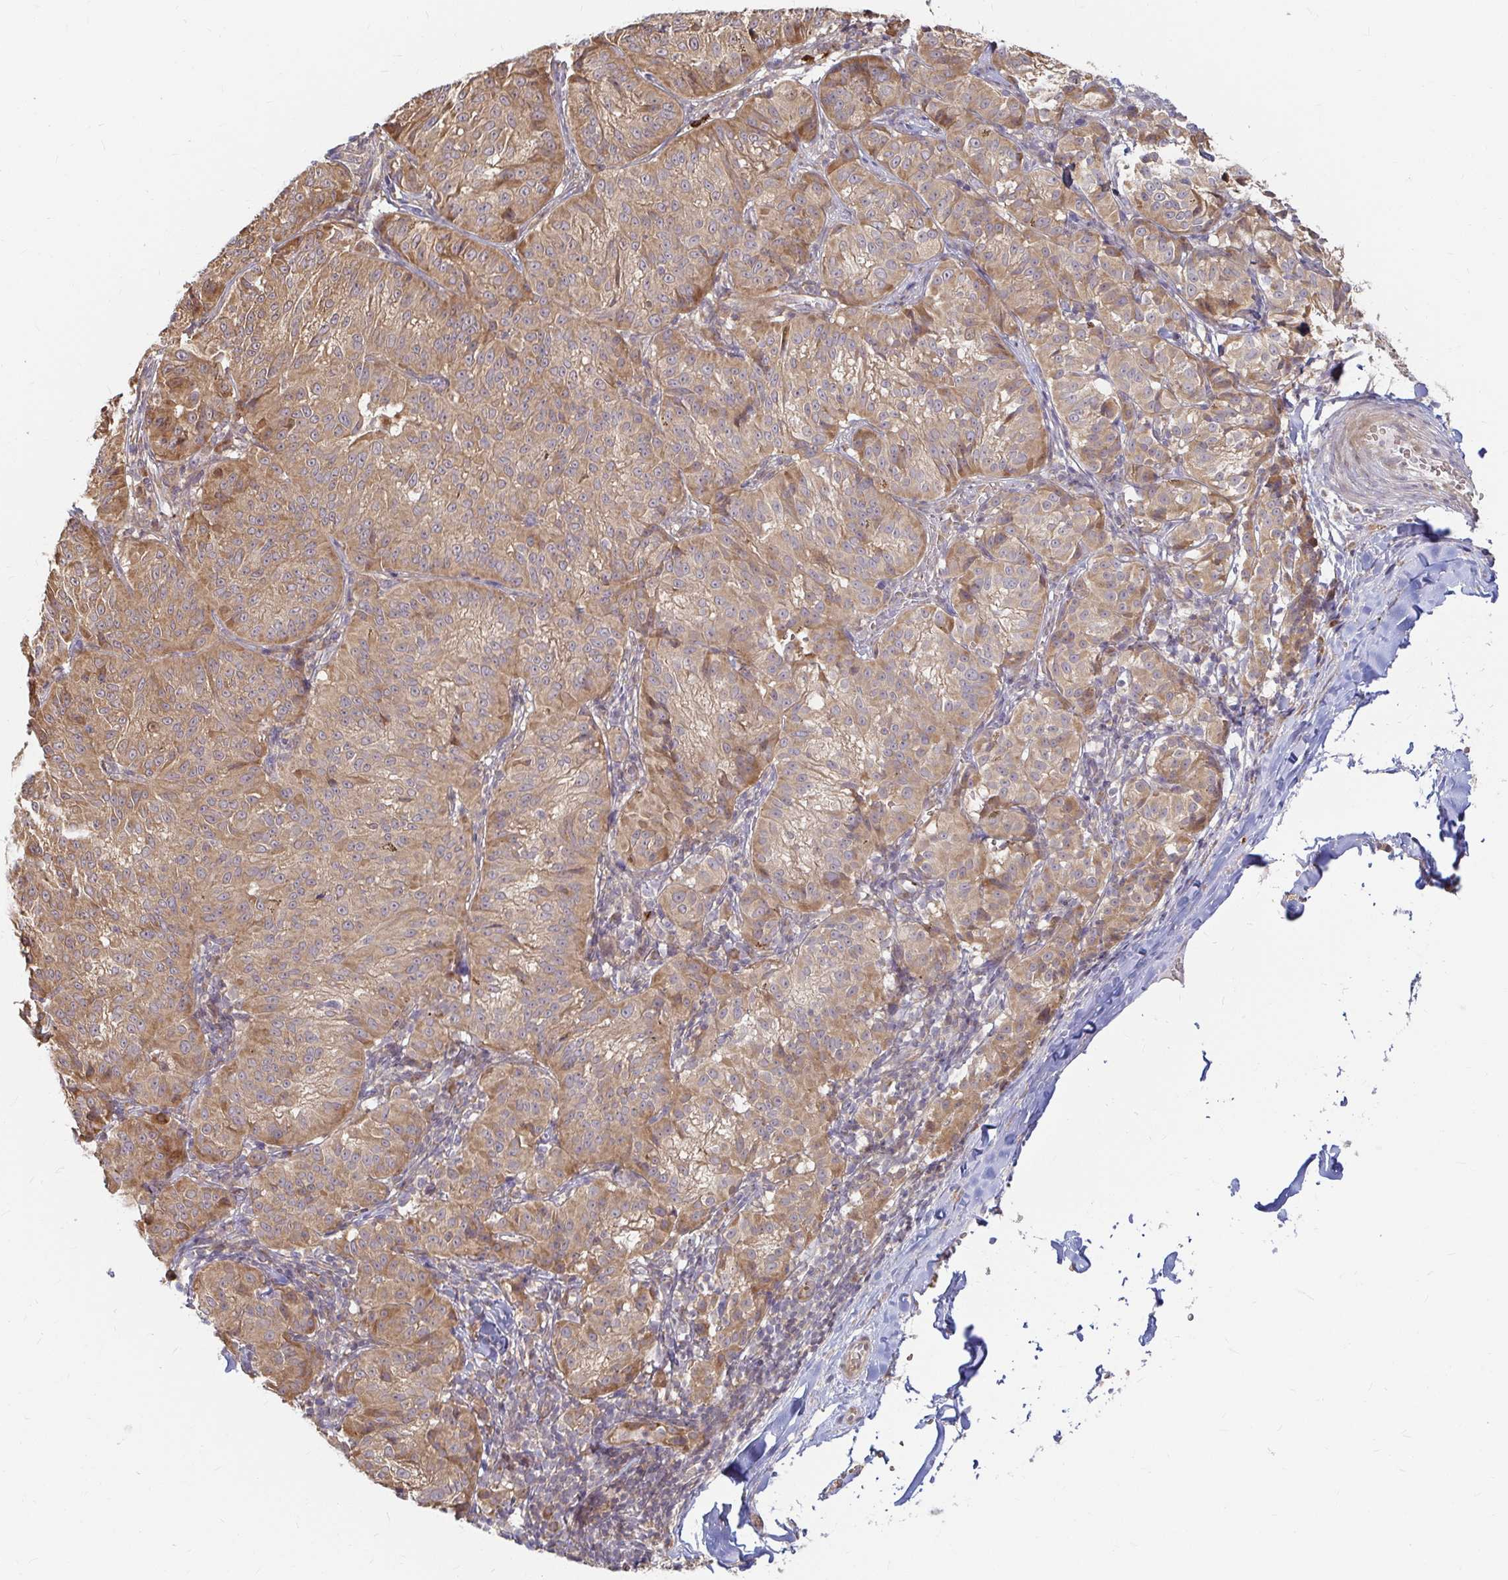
{"staining": {"intensity": "moderate", "quantity": ">75%", "location": "cytoplasmic/membranous"}, "tissue": "melanoma", "cell_type": "Tumor cells", "image_type": "cancer", "snomed": [{"axis": "morphology", "description": "Malignant melanoma, NOS"}, {"axis": "topography", "description": "Skin"}], "caption": "Melanoma stained for a protein (brown) demonstrates moderate cytoplasmic/membranous positive expression in about >75% of tumor cells.", "gene": "CAST", "patient": {"sex": "female", "age": 72}}